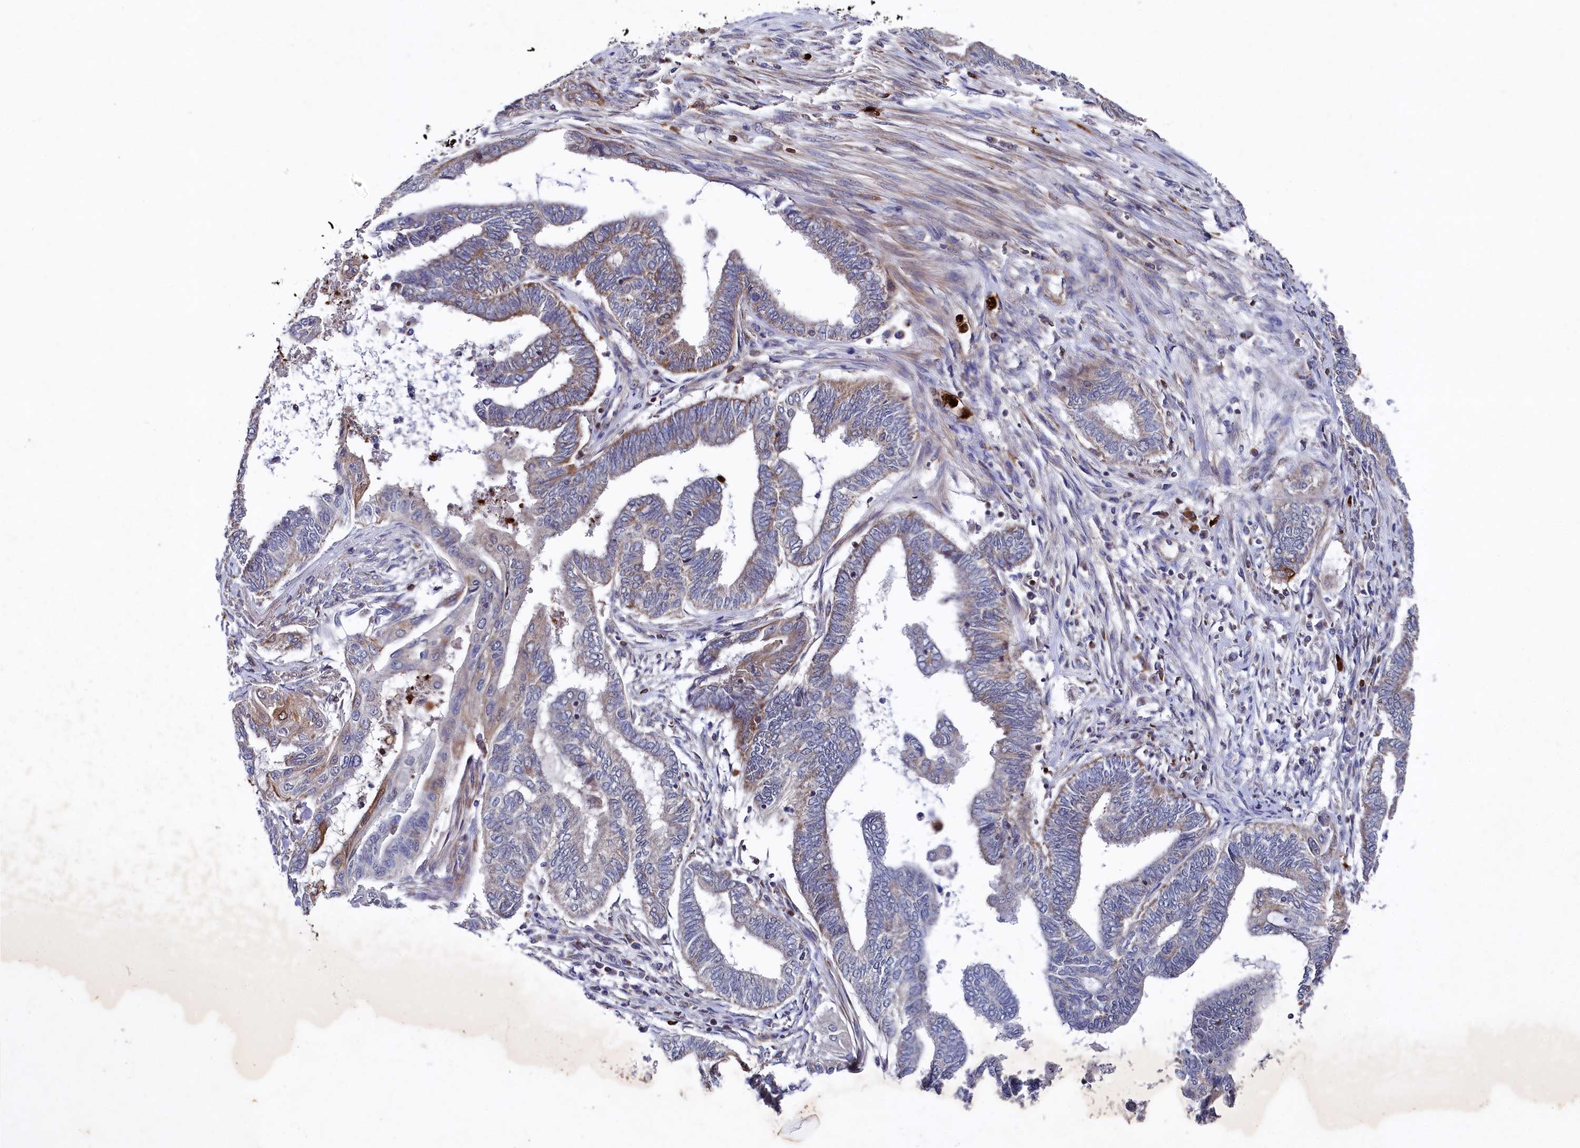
{"staining": {"intensity": "moderate", "quantity": "<25%", "location": "cytoplasmic/membranous"}, "tissue": "endometrial cancer", "cell_type": "Tumor cells", "image_type": "cancer", "snomed": [{"axis": "morphology", "description": "Adenocarcinoma, NOS"}, {"axis": "topography", "description": "Uterus"}, {"axis": "topography", "description": "Endometrium"}], "caption": "An image of human endometrial cancer stained for a protein displays moderate cytoplasmic/membranous brown staining in tumor cells.", "gene": "CHCHD1", "patient": {"sex": "female", "age": 70}}